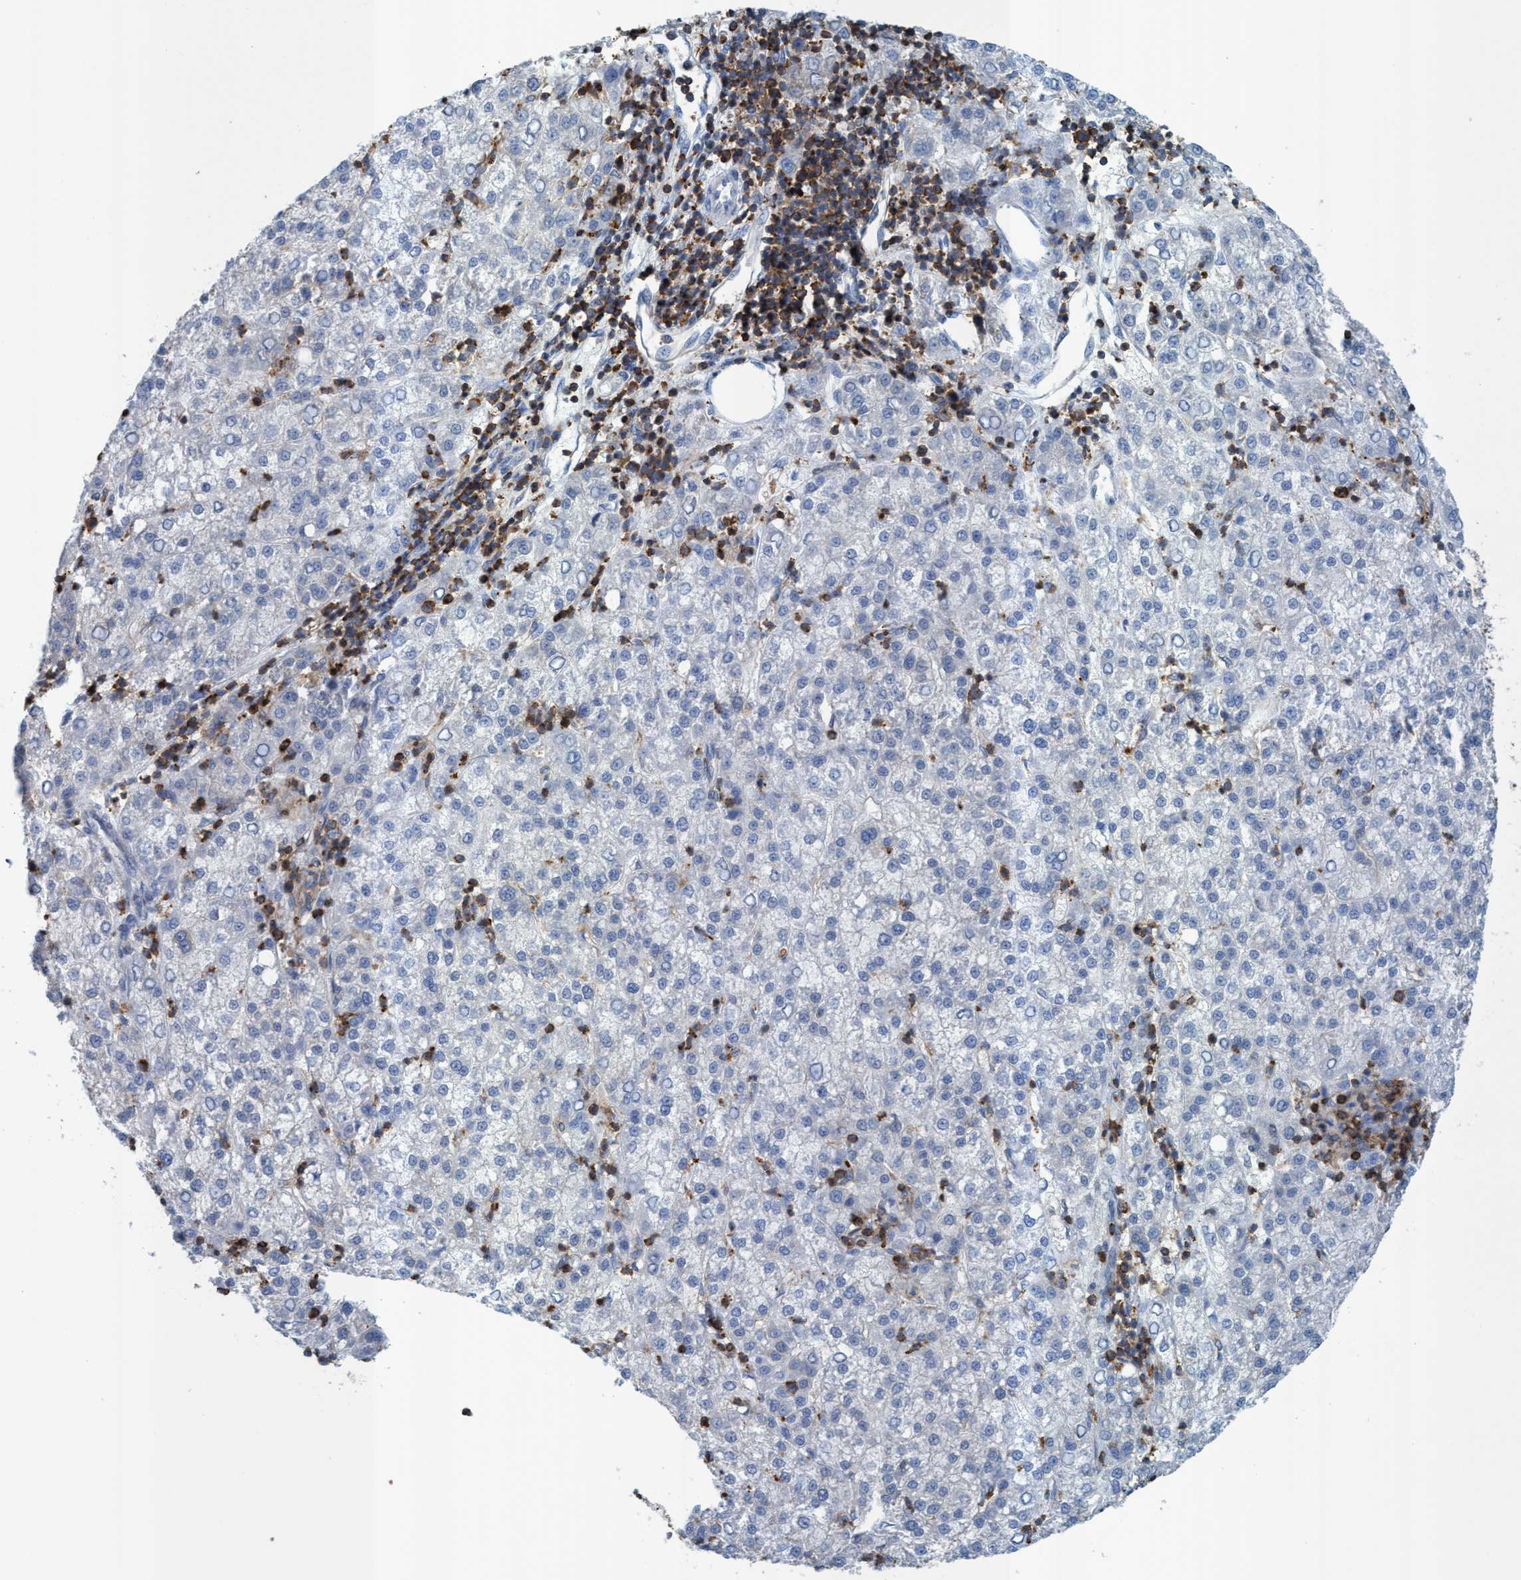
{"staining": {"intensity": "negative", "quantity": "none", "location": "none"}, "tissue": "liver cancer", "cell_type": "Tumor cells", "image_type": "cancer", "snomed": [{"axis": "morphology", "description": "Carcinoma, Hepatocellular, NOS"}, {"axis": "topography", "description": "Liver"}], "caption": "The immunohistochemistry micrograph has no significant staining in tumor cells of liver cancer tissue.", "gene": "EZR", "patient": {"sex": "female", "age": 58}}